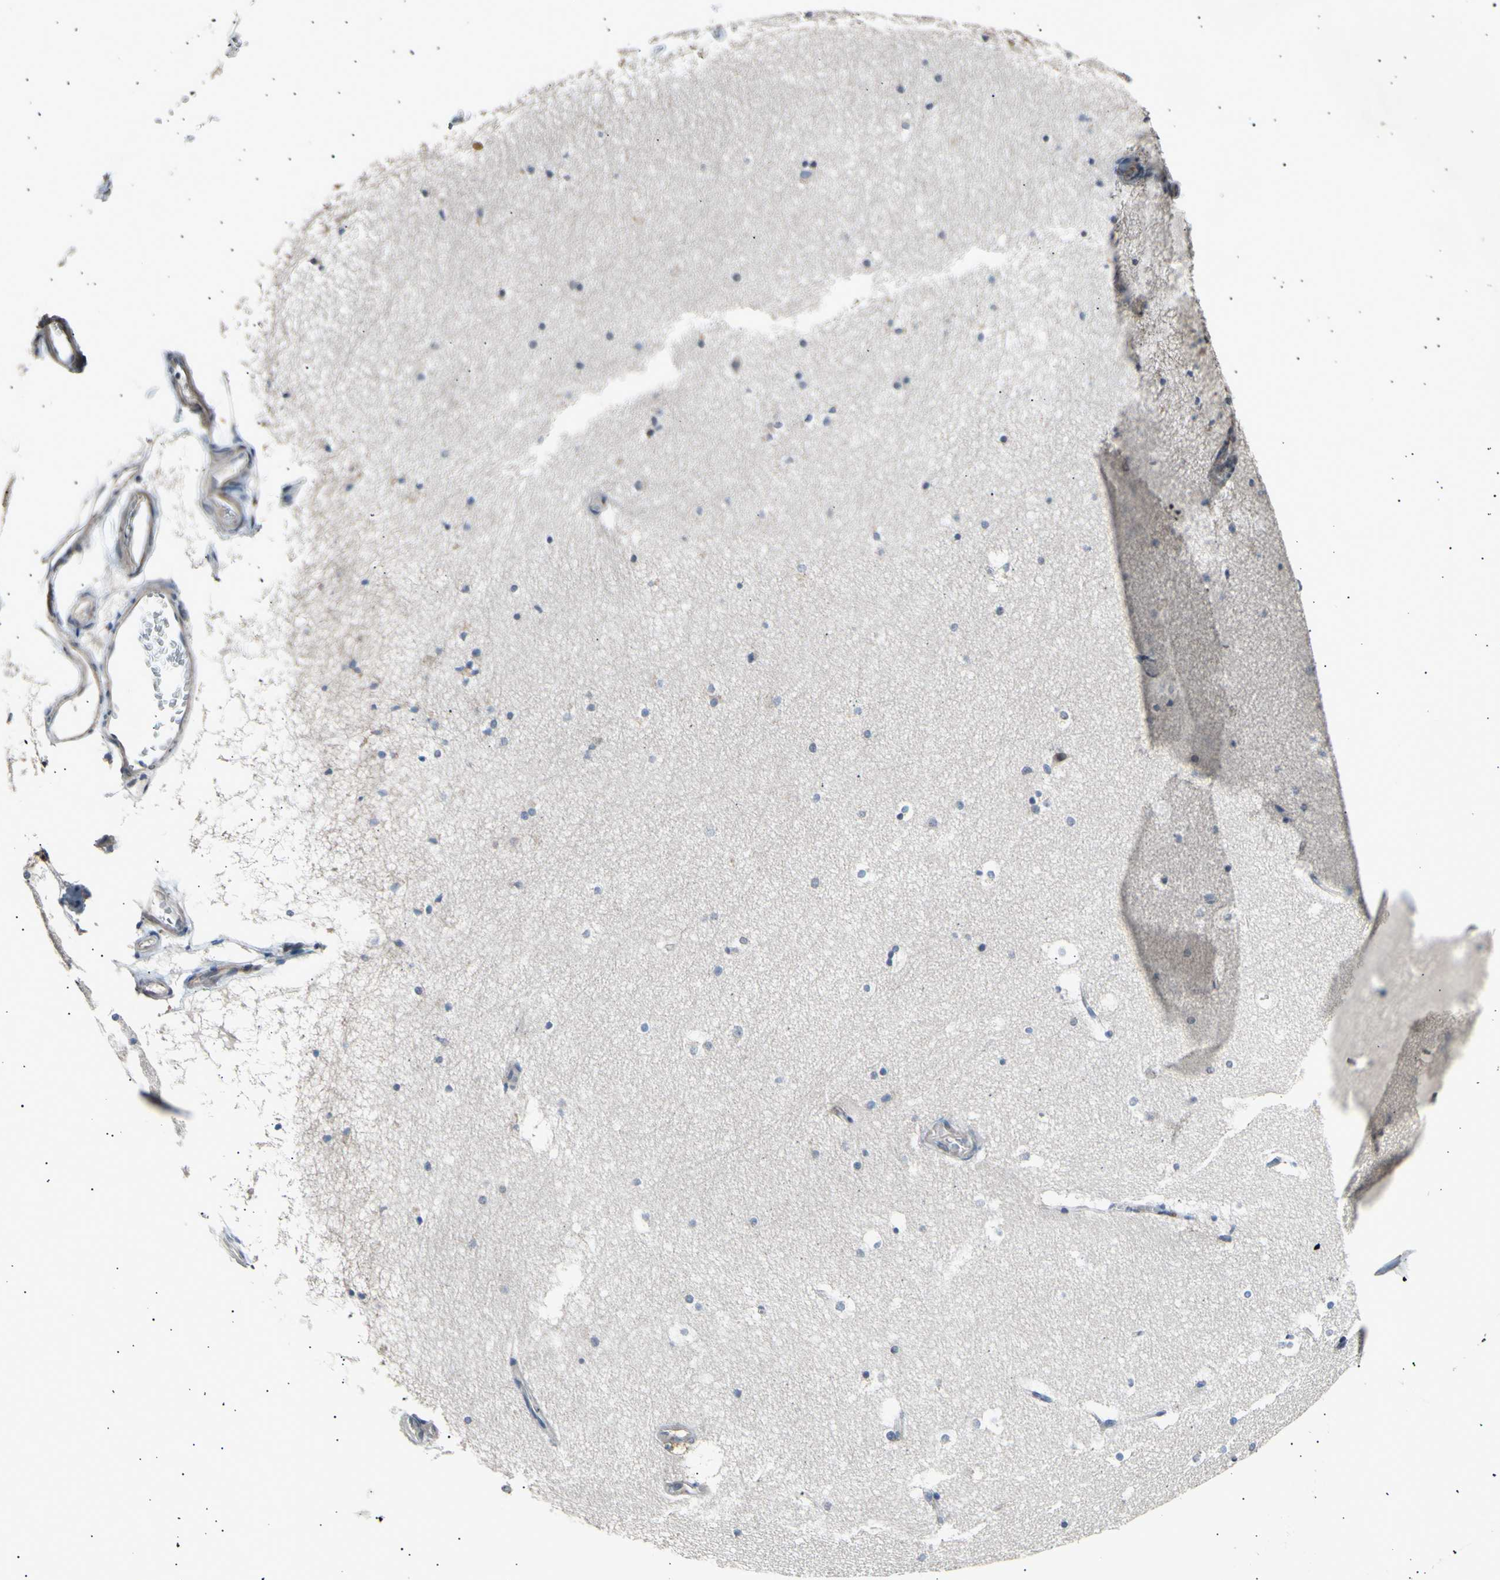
{"staining": {"intensity": "negative", "quantity": "none", "location": "none"}, "tissue": "hippocampus", "cell_type": "Glial cells", "image_type": "normal", "snomed": [{"axis": "morphology", "description": "Normal tissue, NOS"}, {"axis": "topography", "description": "Hippocampus"}], "caption": "This micrograph is of benign hippocampus stained with immunohistochemistry to label a protein in brown with the nuclei are counter-stained blue. There is no expression in glial cells. (Stains: DAB (3,3'-diaminobenzidine) IHC with hematoxylin counter stain, Microscopy: brightfield microscopy at high magnification).", "gene": "ITGA6", "patient": {"sex": "male", "age": 45}}